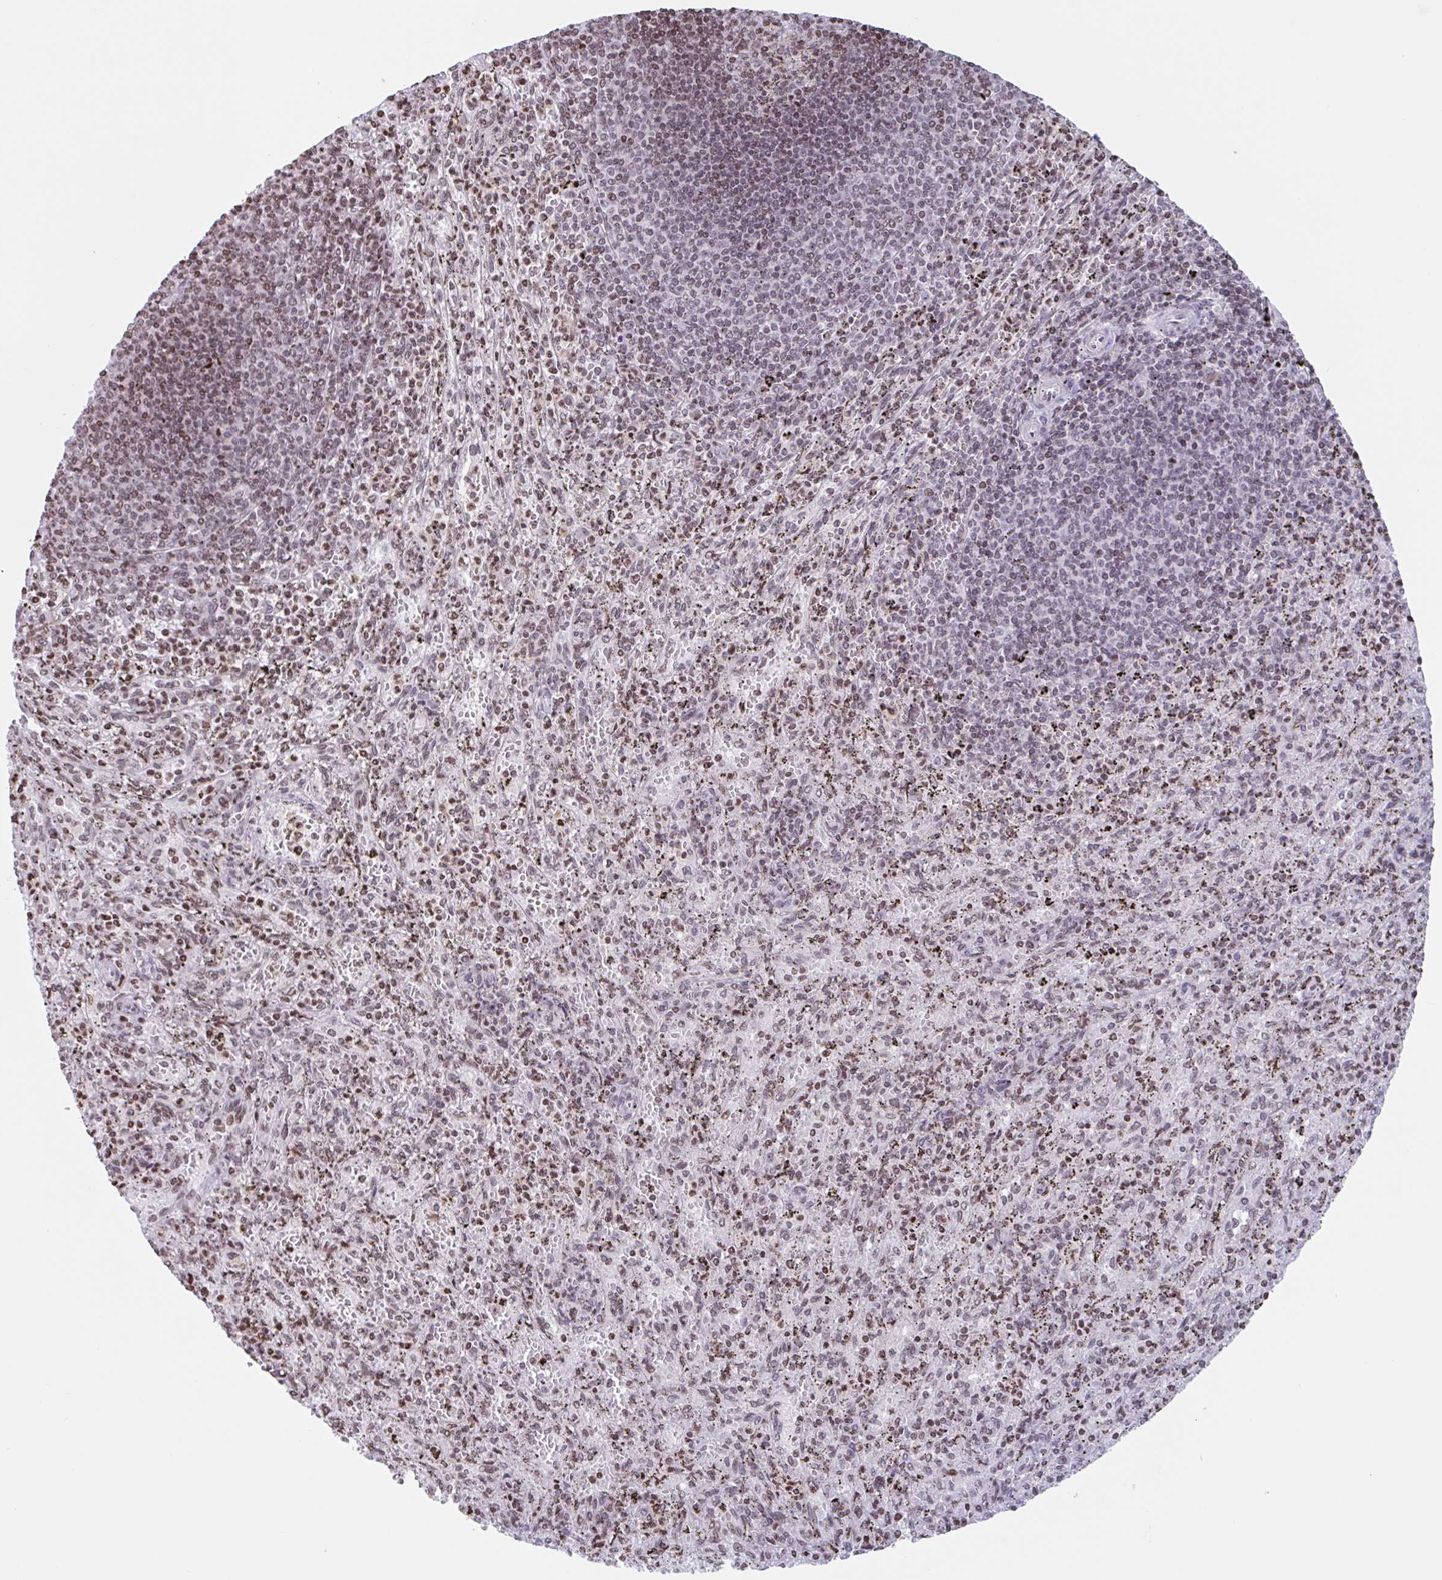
{"staining": {"intensity": "moderate", "quantity": ">75%", "location": "nuclear"}, "tissue": "spleen", "cell_type": "Cells in red pulp", "image_type": "normal", "snomed": [{"axis": "morphology", "description": "Normal tissue, NOS"}, {"axis": "topography", "description": "Spleen"}], "caption": "Spleen stained with immunohistochemistry (IHC) displays moderate nuclear expression in about >75% of cells in red pulp.", "gene": "NOL6", "patient": {"sex": "male", "age": 57}}